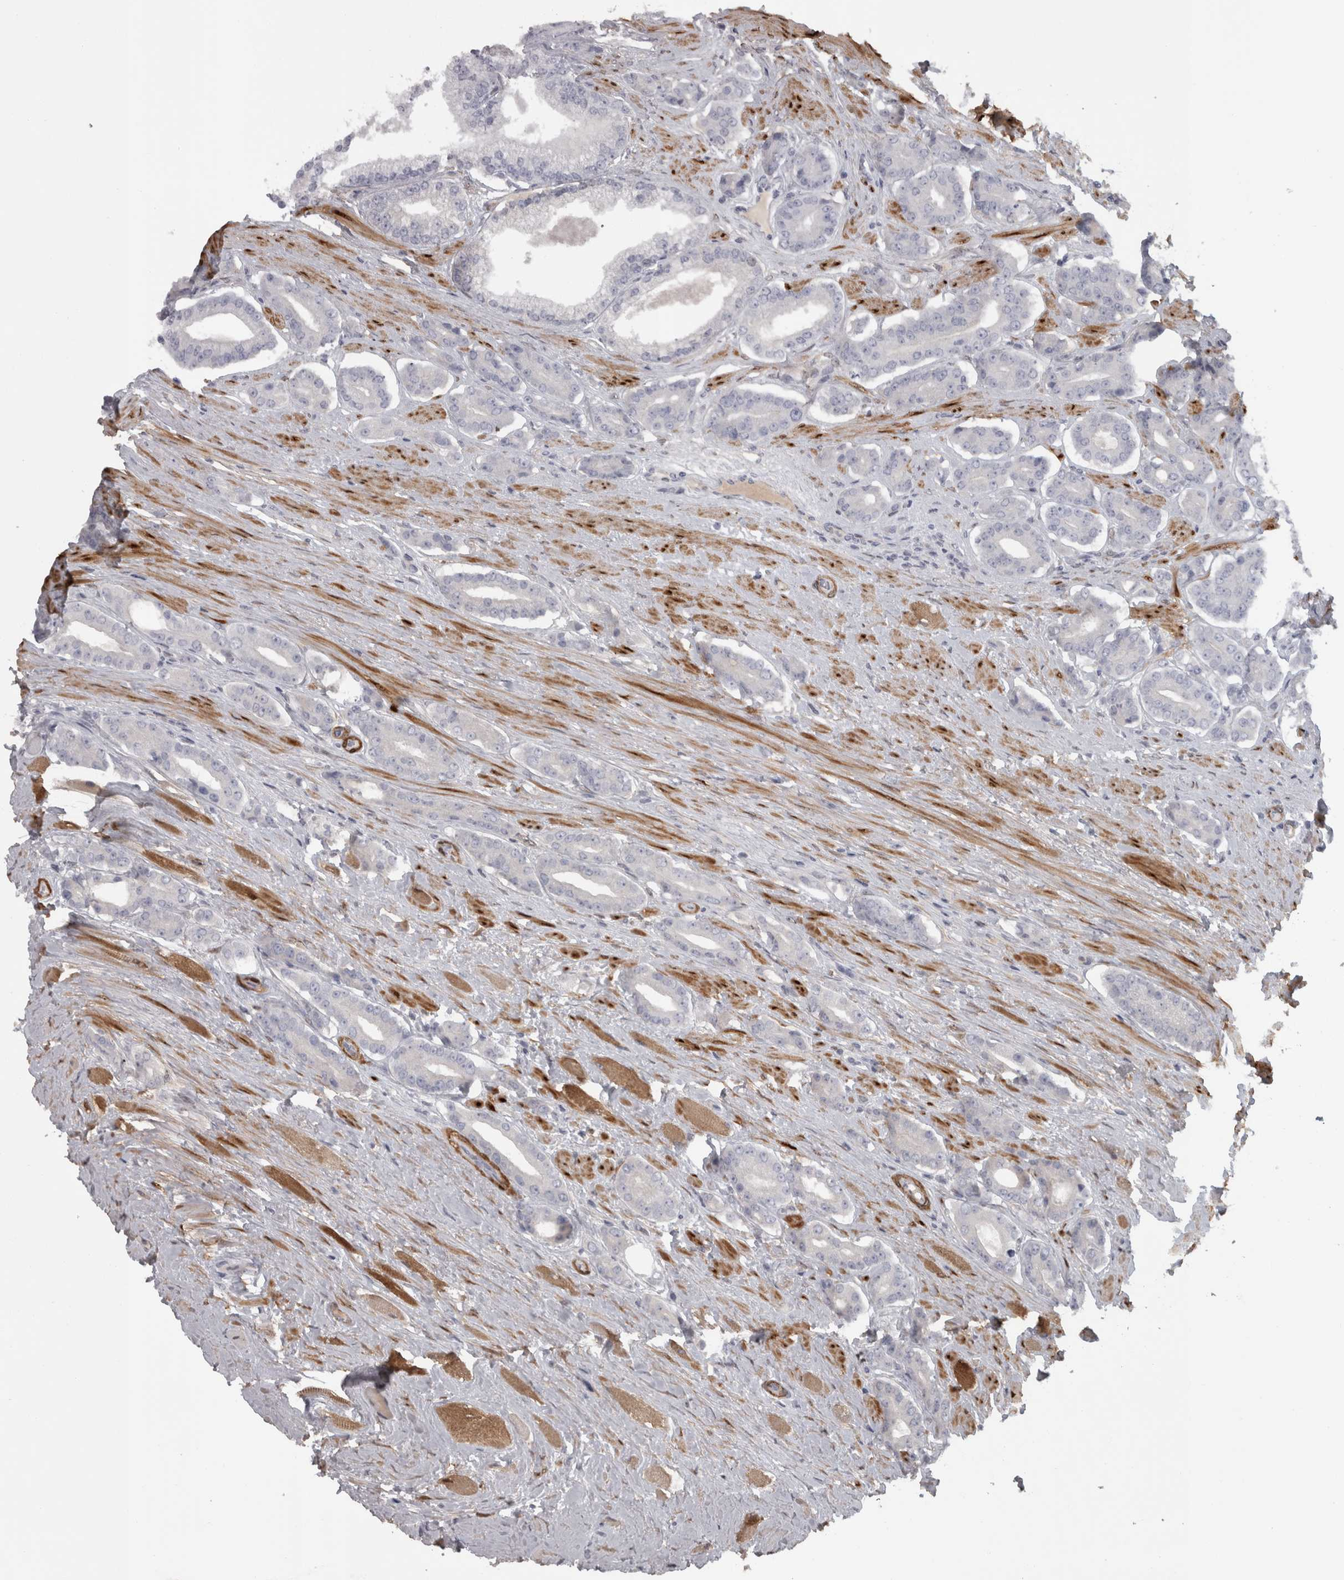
{"staining": {"intensity": "negative", "quantity": "none", "location": "none"}, "tissue": "prostate cancer", "cell_type": "Tumor cells", "image_type": "cancer", "snomed": [{"axis": "morphology", "description": "Adenocarcinoma, High grade"}, {"axis": "topography", "description": "Prostate"}], "caption": "Image shows no protein expression in tumor cells of adenocarcinoma (high-grade) (prostate) tissue.", "gene": "PPP1R12B", "patient": {"sex": "male", "age": 71}}